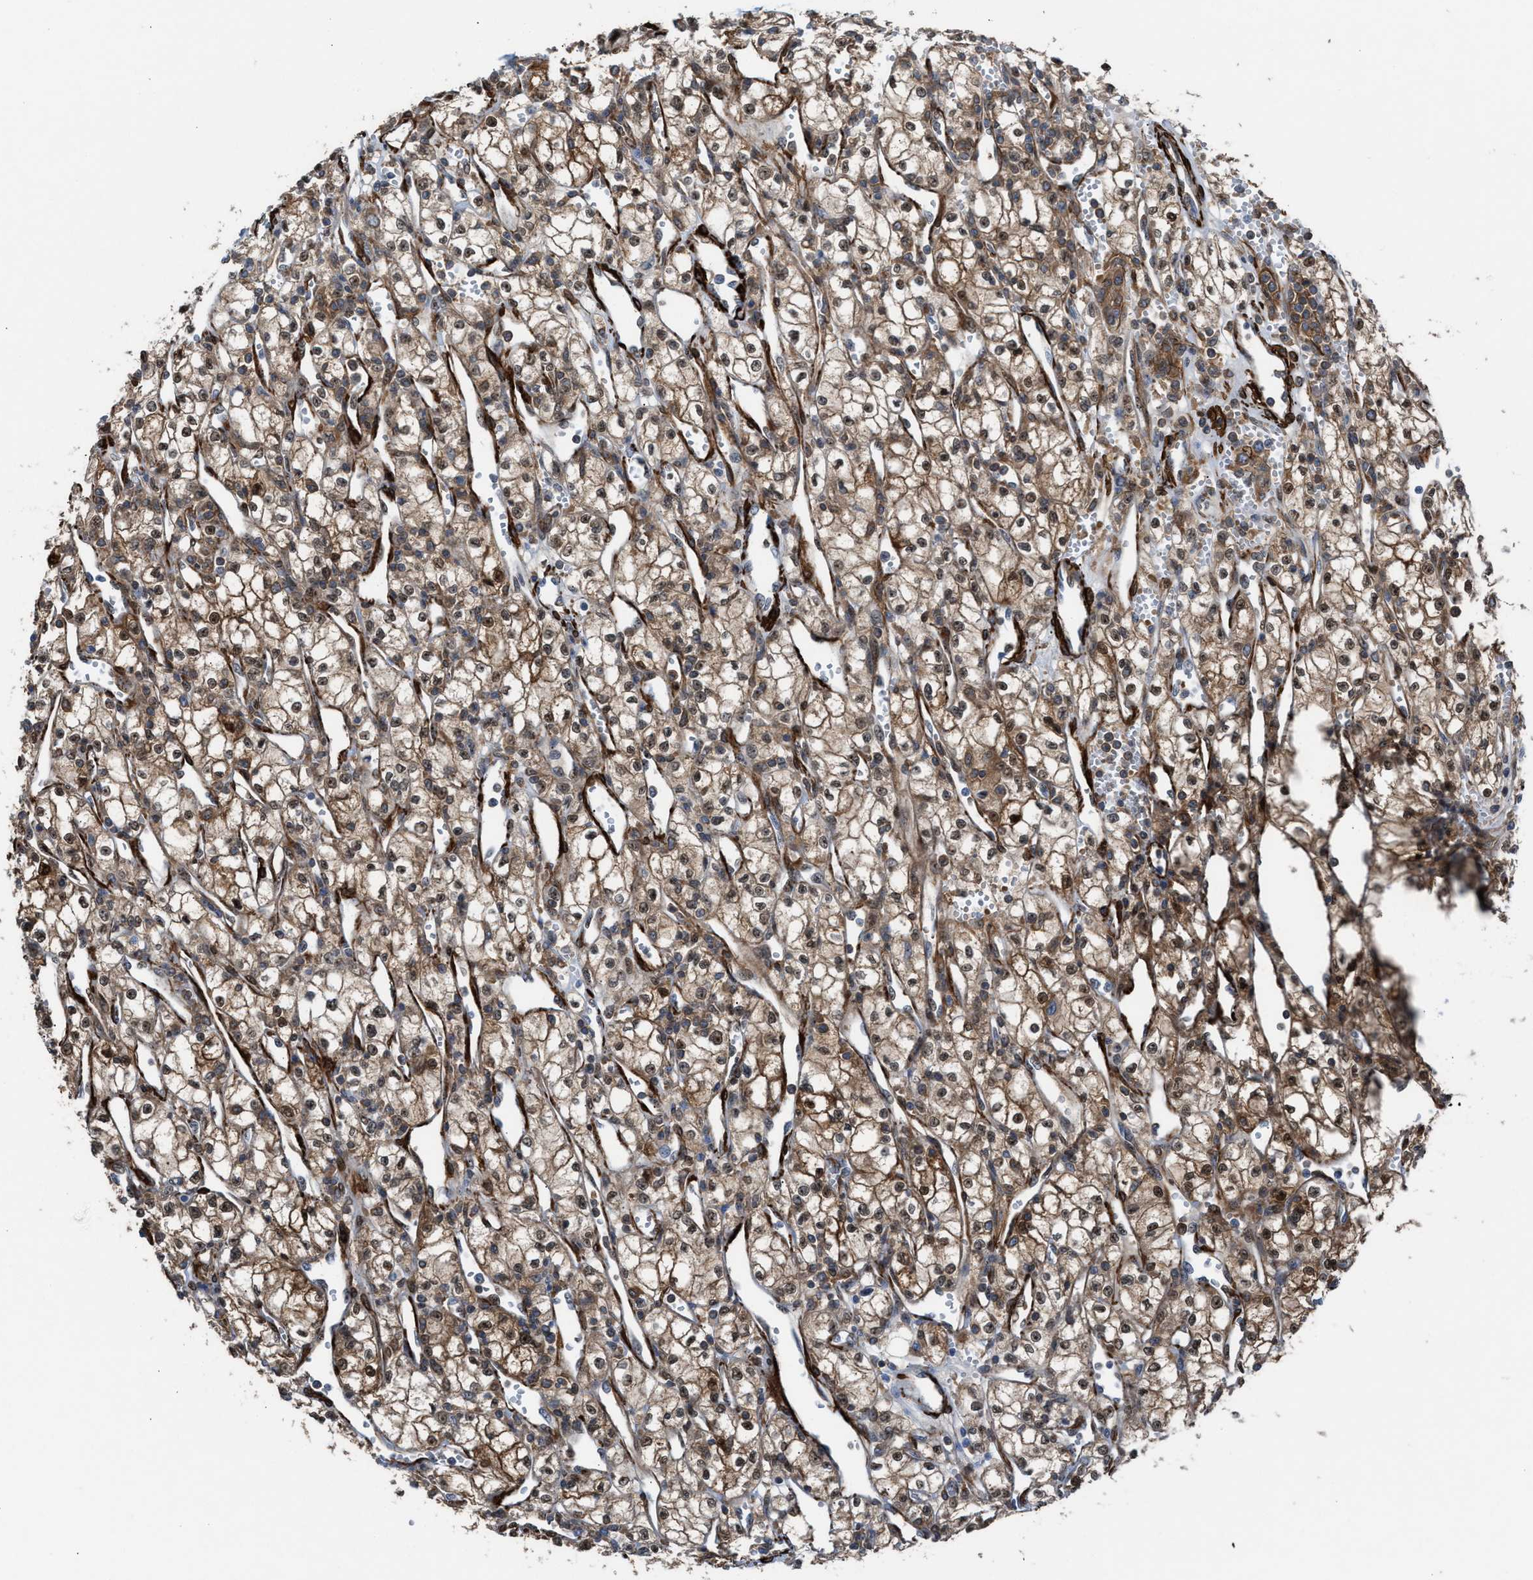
{"staining": {"intensity": "weak", "quantity": ">75%", "location": "cytoplasmic/membranous,nuclear"}, "tissue": "renal cancer", "cell_type": "Tumor cells", "image_type": "cancer", "snomed": [{"axis": "morphology", "description": "Adenocarcinoma, NOS"}, {"axis": "topography", "description": "Kidney"}], "caption": "Weak cytoplasmic/membranous and nuclear expression for a protein is identified in approximately >75% of tumor cells of renal cancer (adenocarcinoma) using immunohistochemistry (IHC).", "gene": "NQO2", "patient": {"sex": "male", "age": 59}}